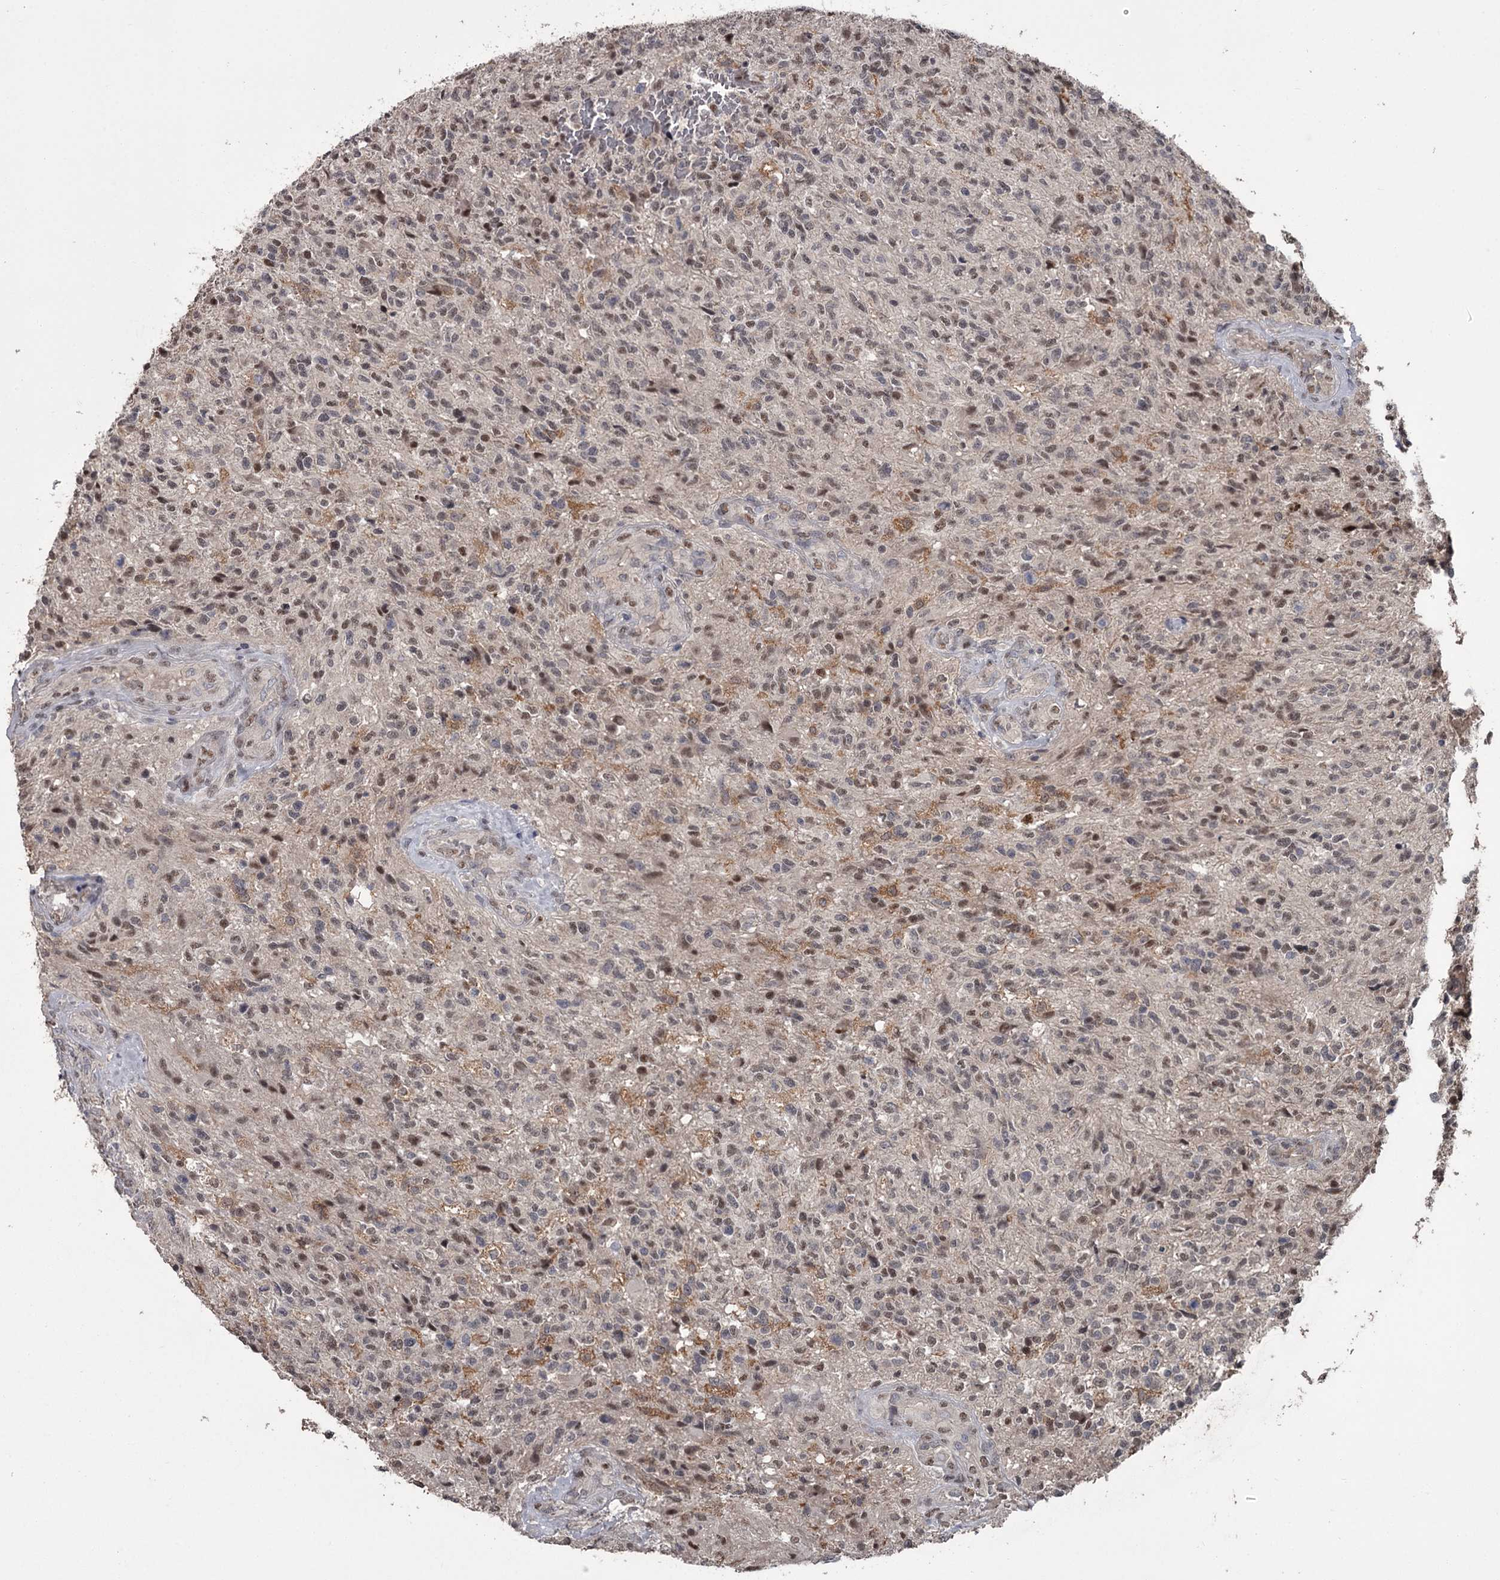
{"staining": {"intensity": "moderate", "quantity": "25%-75%", "location": "nuclear"}, "tissue": "glioma", "cell_type": "Tumor cells", "image_type": "cancer", "snomed": [{"axis": "morphology", "description": "Glioma, malignant, High grade"}, {"axis": "topography", "description": "Brain"}], "caption": "Protein expression analysis of high-grade glioma (malignant) reveals moderate nuclear expression in about 25%-75% of tumor cells.", "gene": "PRPF40B", "patient": {"sex": "male", "age": 56}}